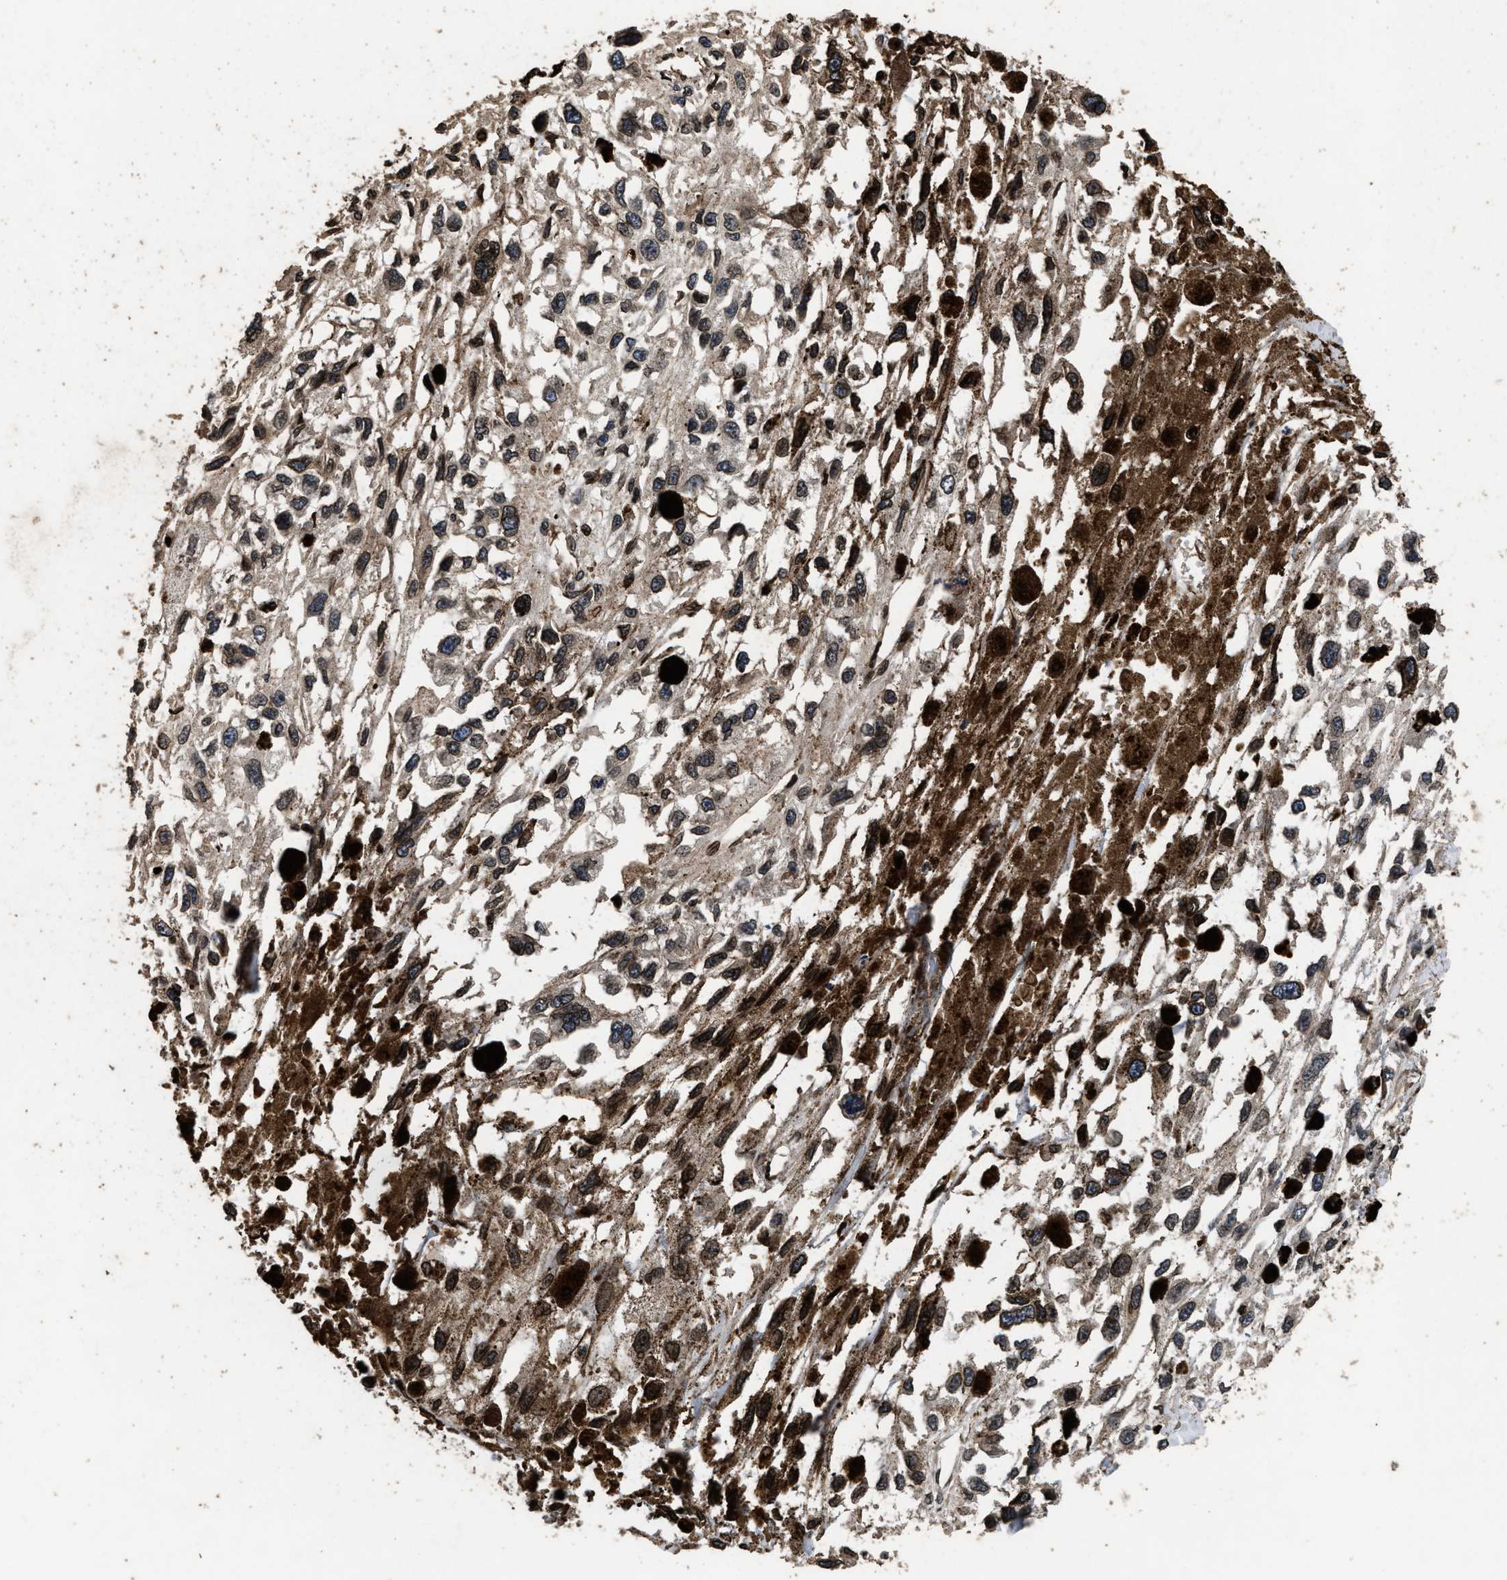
{"staining": {"intensity": "moderate", "quantity": ">75%", "location": "cytoplasmic/membranous,nuclear"}, "tissue": "melanoma", "cell_type": "Tumor cells", "image_type": "cancer", "snomed": [{"axis": "morphology", "description": "Malignant melanoma, Metastatic site"}, {"axis": "topography", "description": "Lymph node"}], "caption": "Immunohistochemistry image of neoplastic tissue: human melanoma stained using immunohistochemistry (IHC) demonstrates medium levels of moderate protein expression localized specifically in the cytoplasmic/membranous and nuclear of tumor cells, appearing as a cytoplasmic/membranous and nuclear brown color.", "gene": "ACCS", "patient": {"sex": "male", "age": 59}}